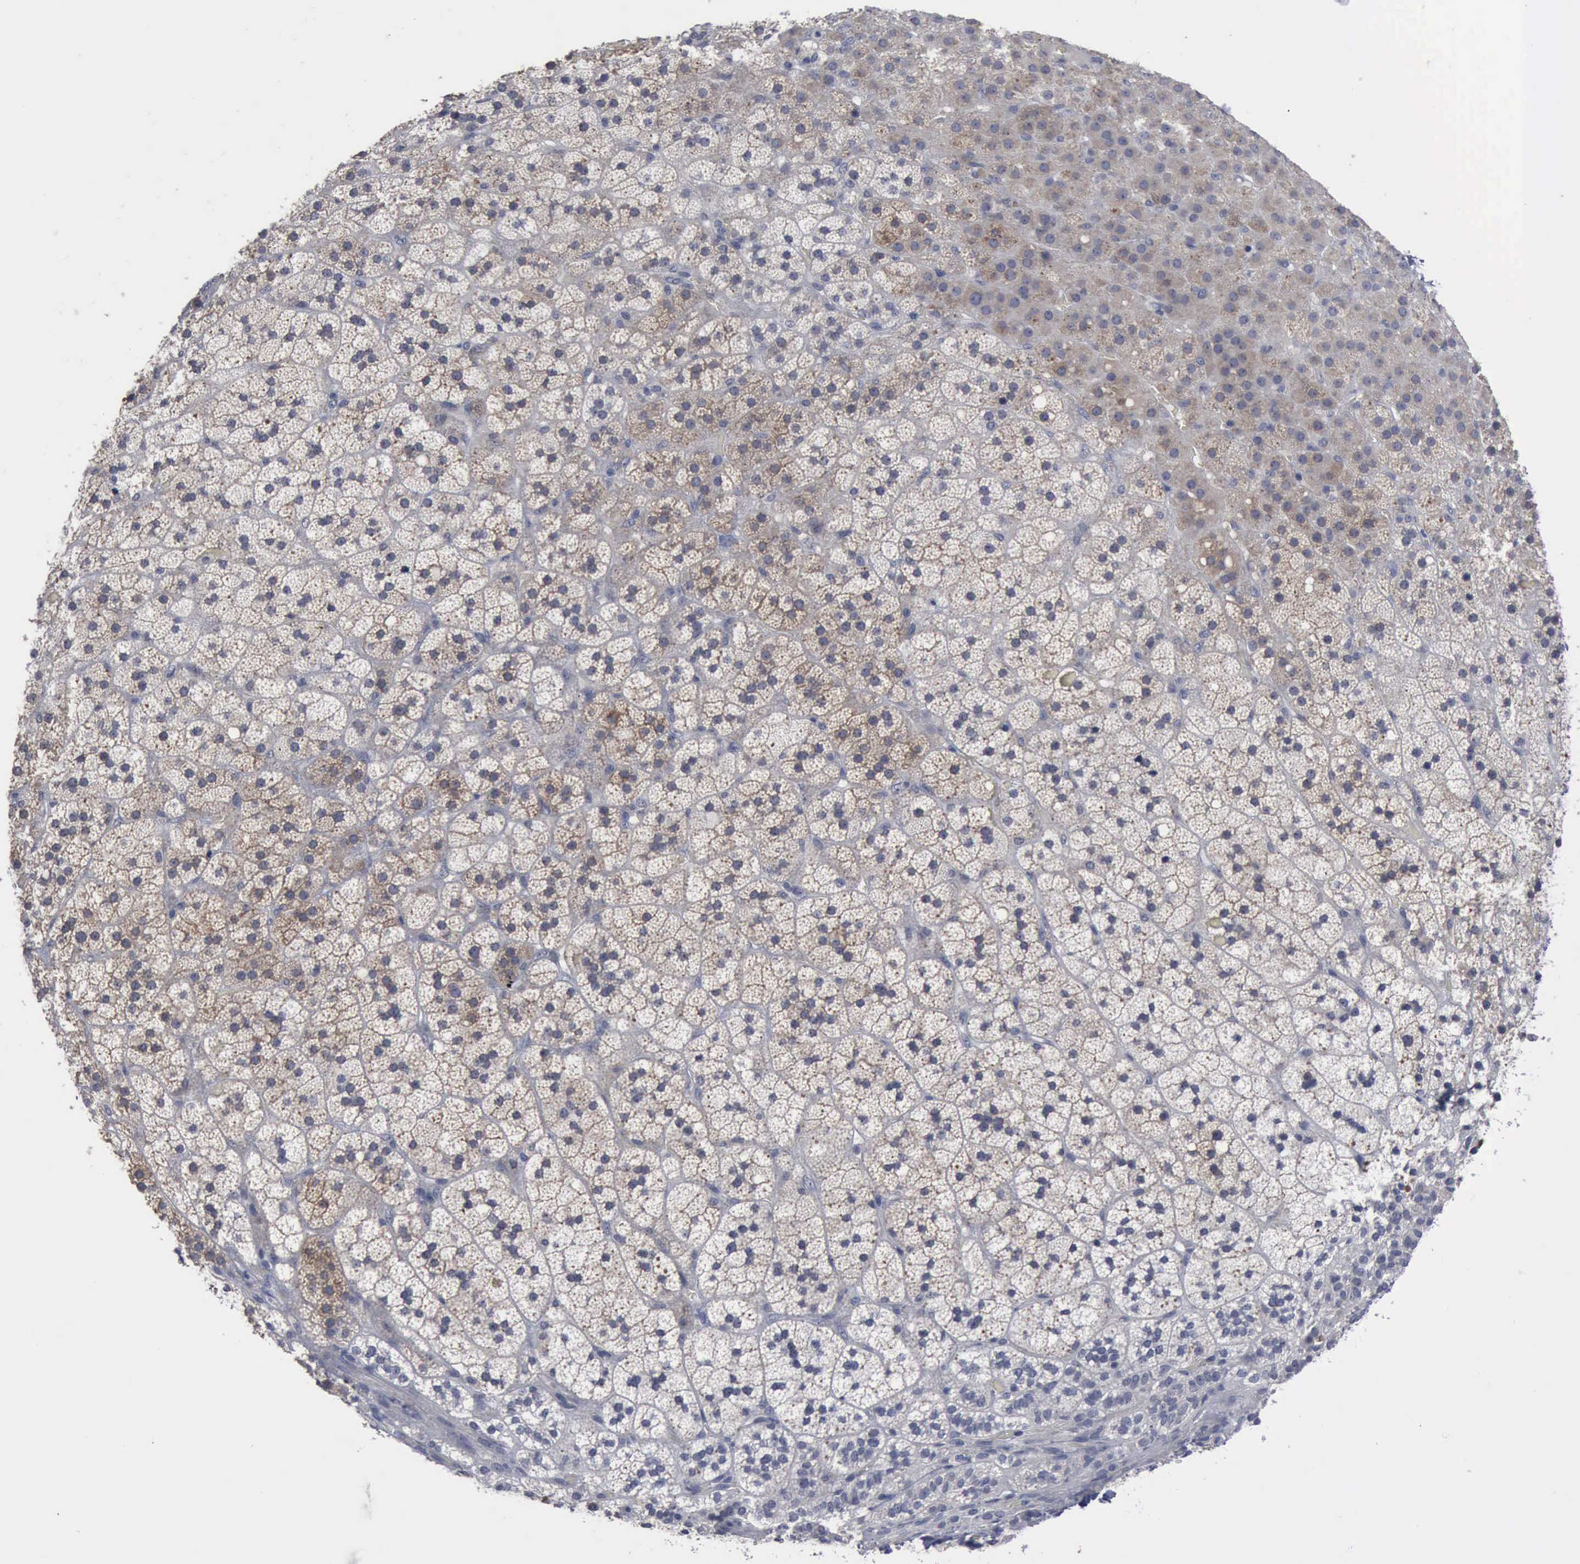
{"staining": {"intensity": "weak", "quantity": "25%-75%", "location": "cytoplasmic/membranous"}, "tissue": "adrenal gland", "cell_type": "Glandular cells", "image_type": "normal", "snomed": [{"axis": "morphology", "description": "Normal tissue, NOS"}, {"axis": "topography", "description": "Adrenal gland"}], "caption": "Immunohistochemistry (IHC) micrograph of benign adrenal gland: adrenal gland stained using immunohistochemistry demonstrates low levels of weak protein expression localized specifically in the cytoplasmic/membranous of glandular cells, appearing as a cytoplasmic/membranous brown color.", "gene": "MYO18B", "patient": {"sex": "male", "age": 35}}